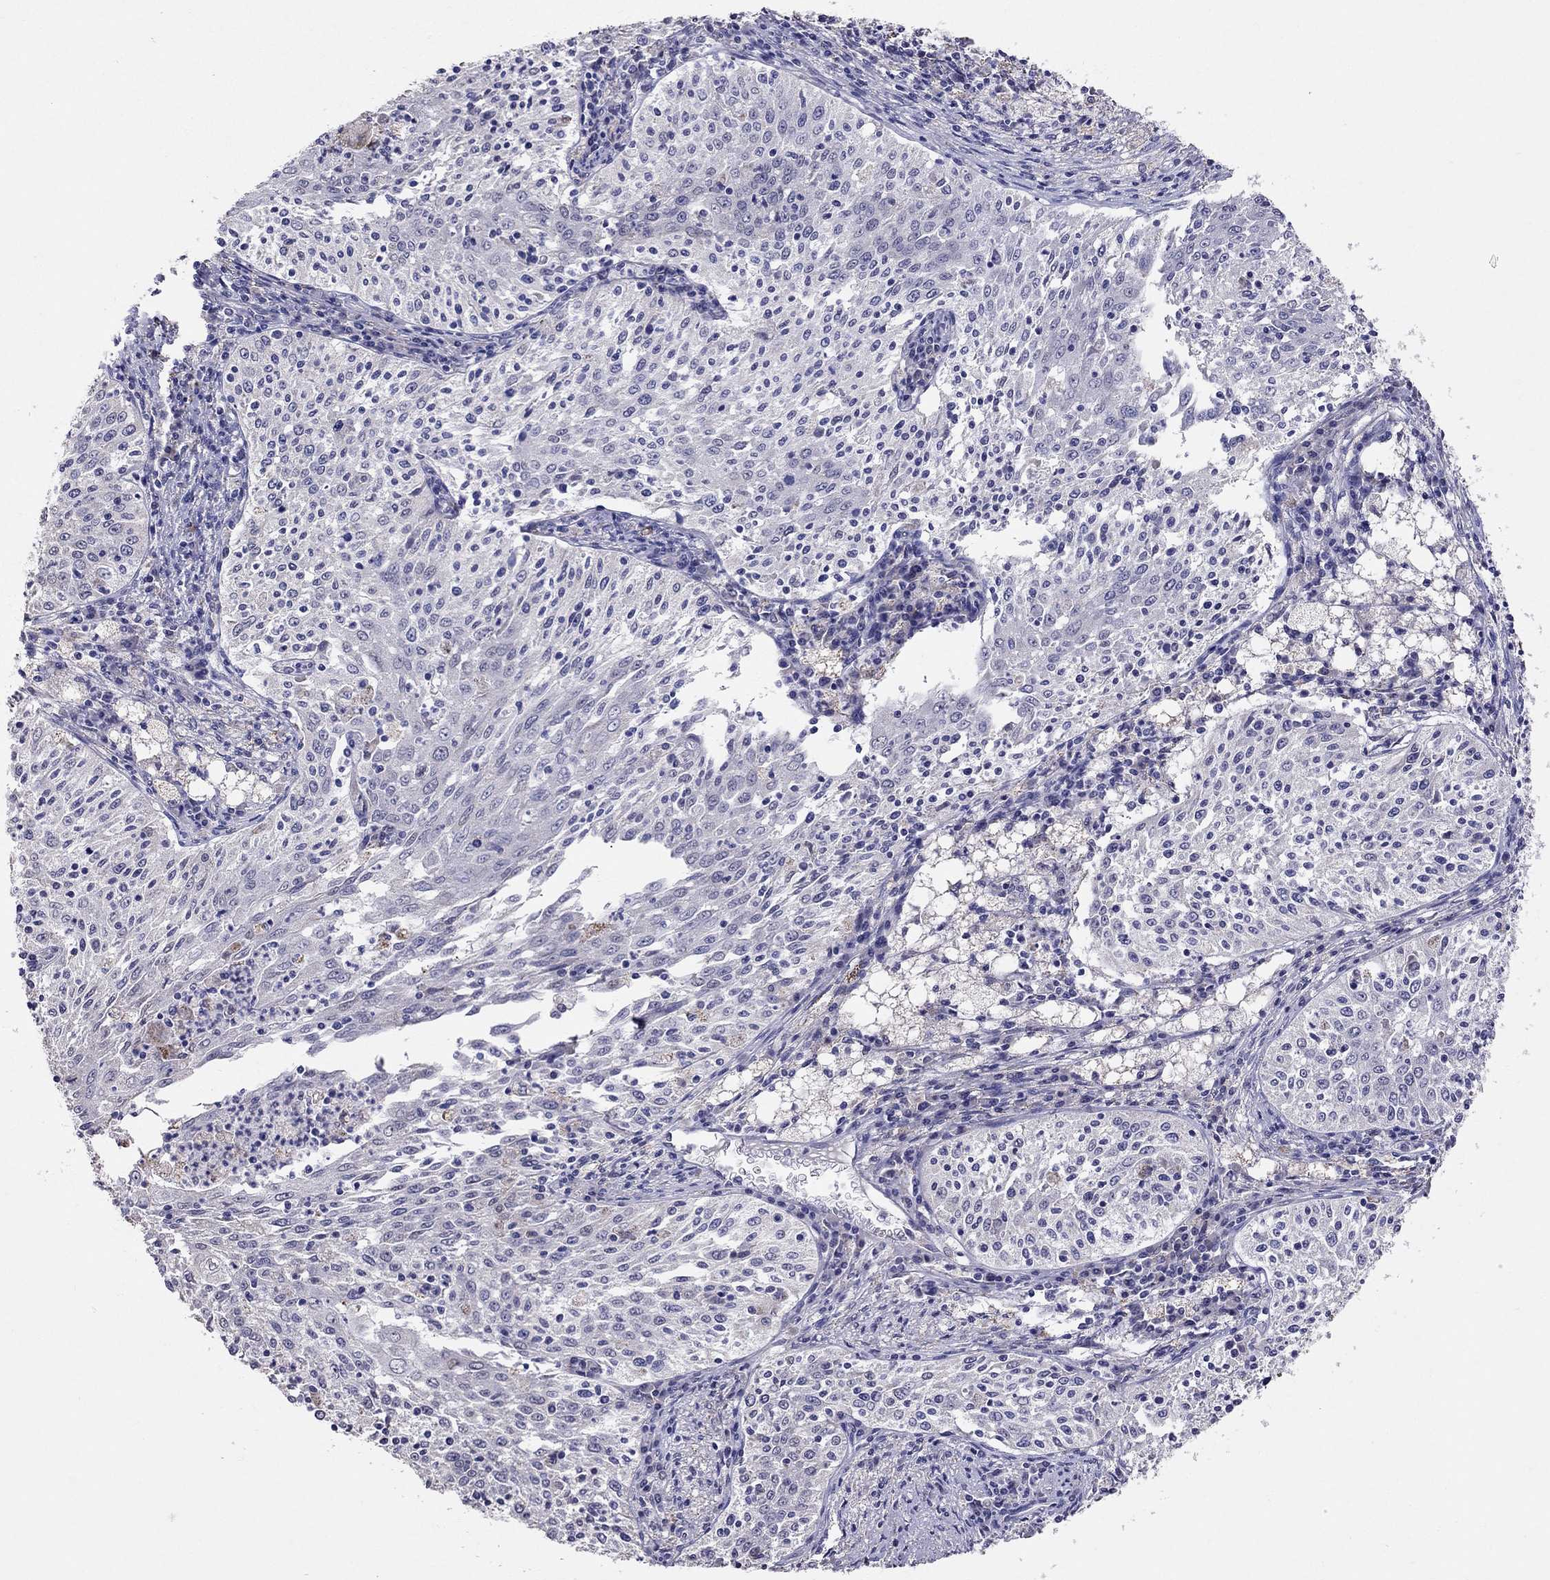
{"staining": {"intensity": "negative", "quantity": "none", "location": "none"}, "tissue": "cervical cancer", "cell_type": "Tumor cells", "image_type": "cancer", "snomed": [{"axis": "morphology", "description": "Squamous cell carcinoma, NOS"}, {"axis": "topography", "description": "Cervix"}], "caption": "The photomicrograph displays no staining of tumor cells in cervical squamous cell carcinoma. The staining is performed using DAB (3,3'-diaminobenzidine) brown chromogen with nuclei counter-stained in using hematoxylin.", "gene": "MYO3B", "patient": {"sex": "female", "age": 41}}